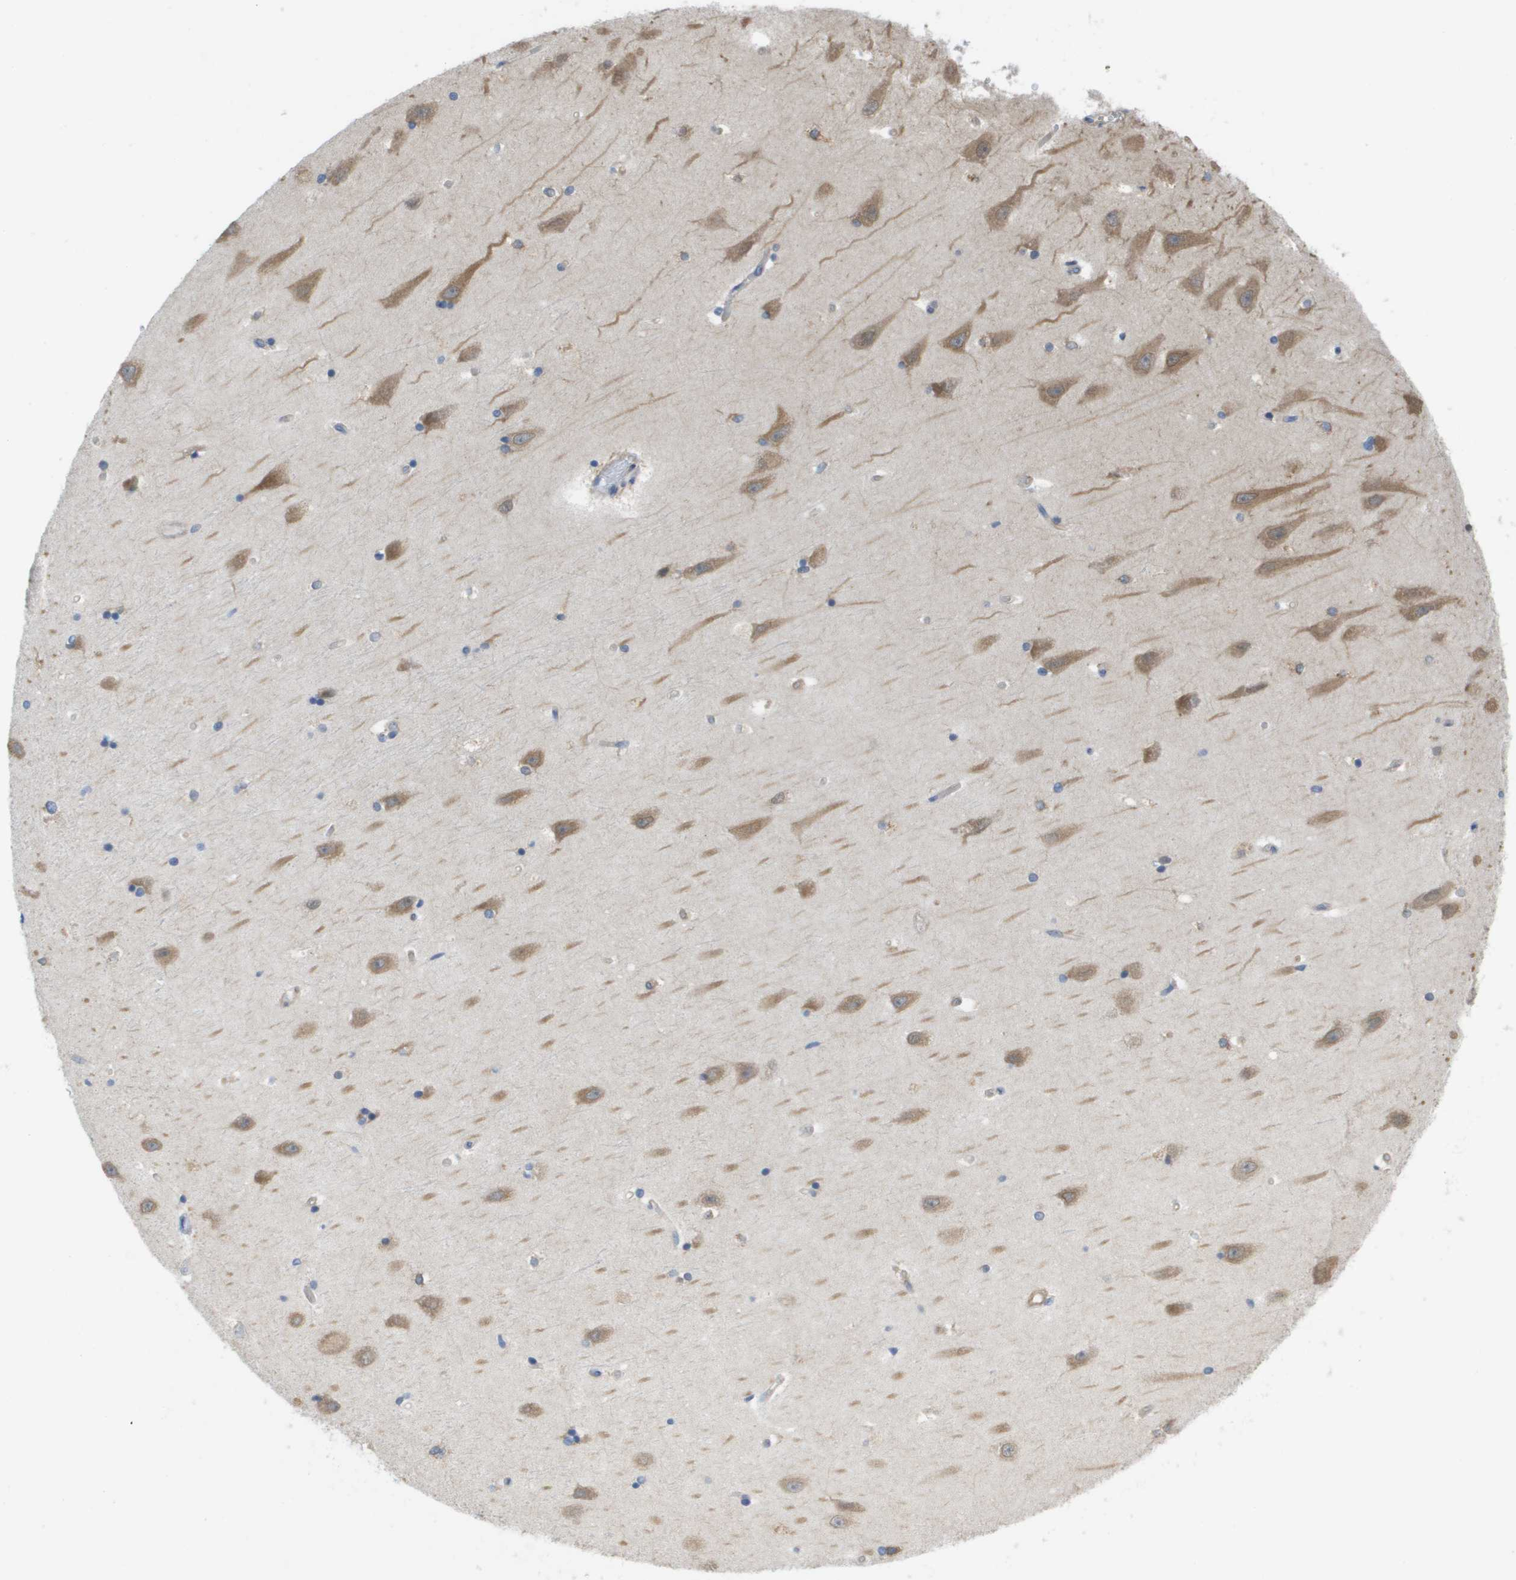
{"staining": {"intensity": "weak", "quantity": "<25%", "location": "cytoplasmic/membranous"}, "tissue": "hippocampus", "cell_type": "Glial cells", "image_type": "normal", "snomed": [{"axis": "morphology", "description": "Normal tissue, NOS"}, {"axis": "topography", "description": "Hippocampus"}], "caption": "Immunohistochemistry image of benign hippocampus stained for a protein (brown), which demonstrates no positivity in glial cells. (Immunohistochemistry (ihc), brightfield microscopy, high magnification).", "gene": "EIF4G2", "patient": {"sex": "male", "age": 45}}